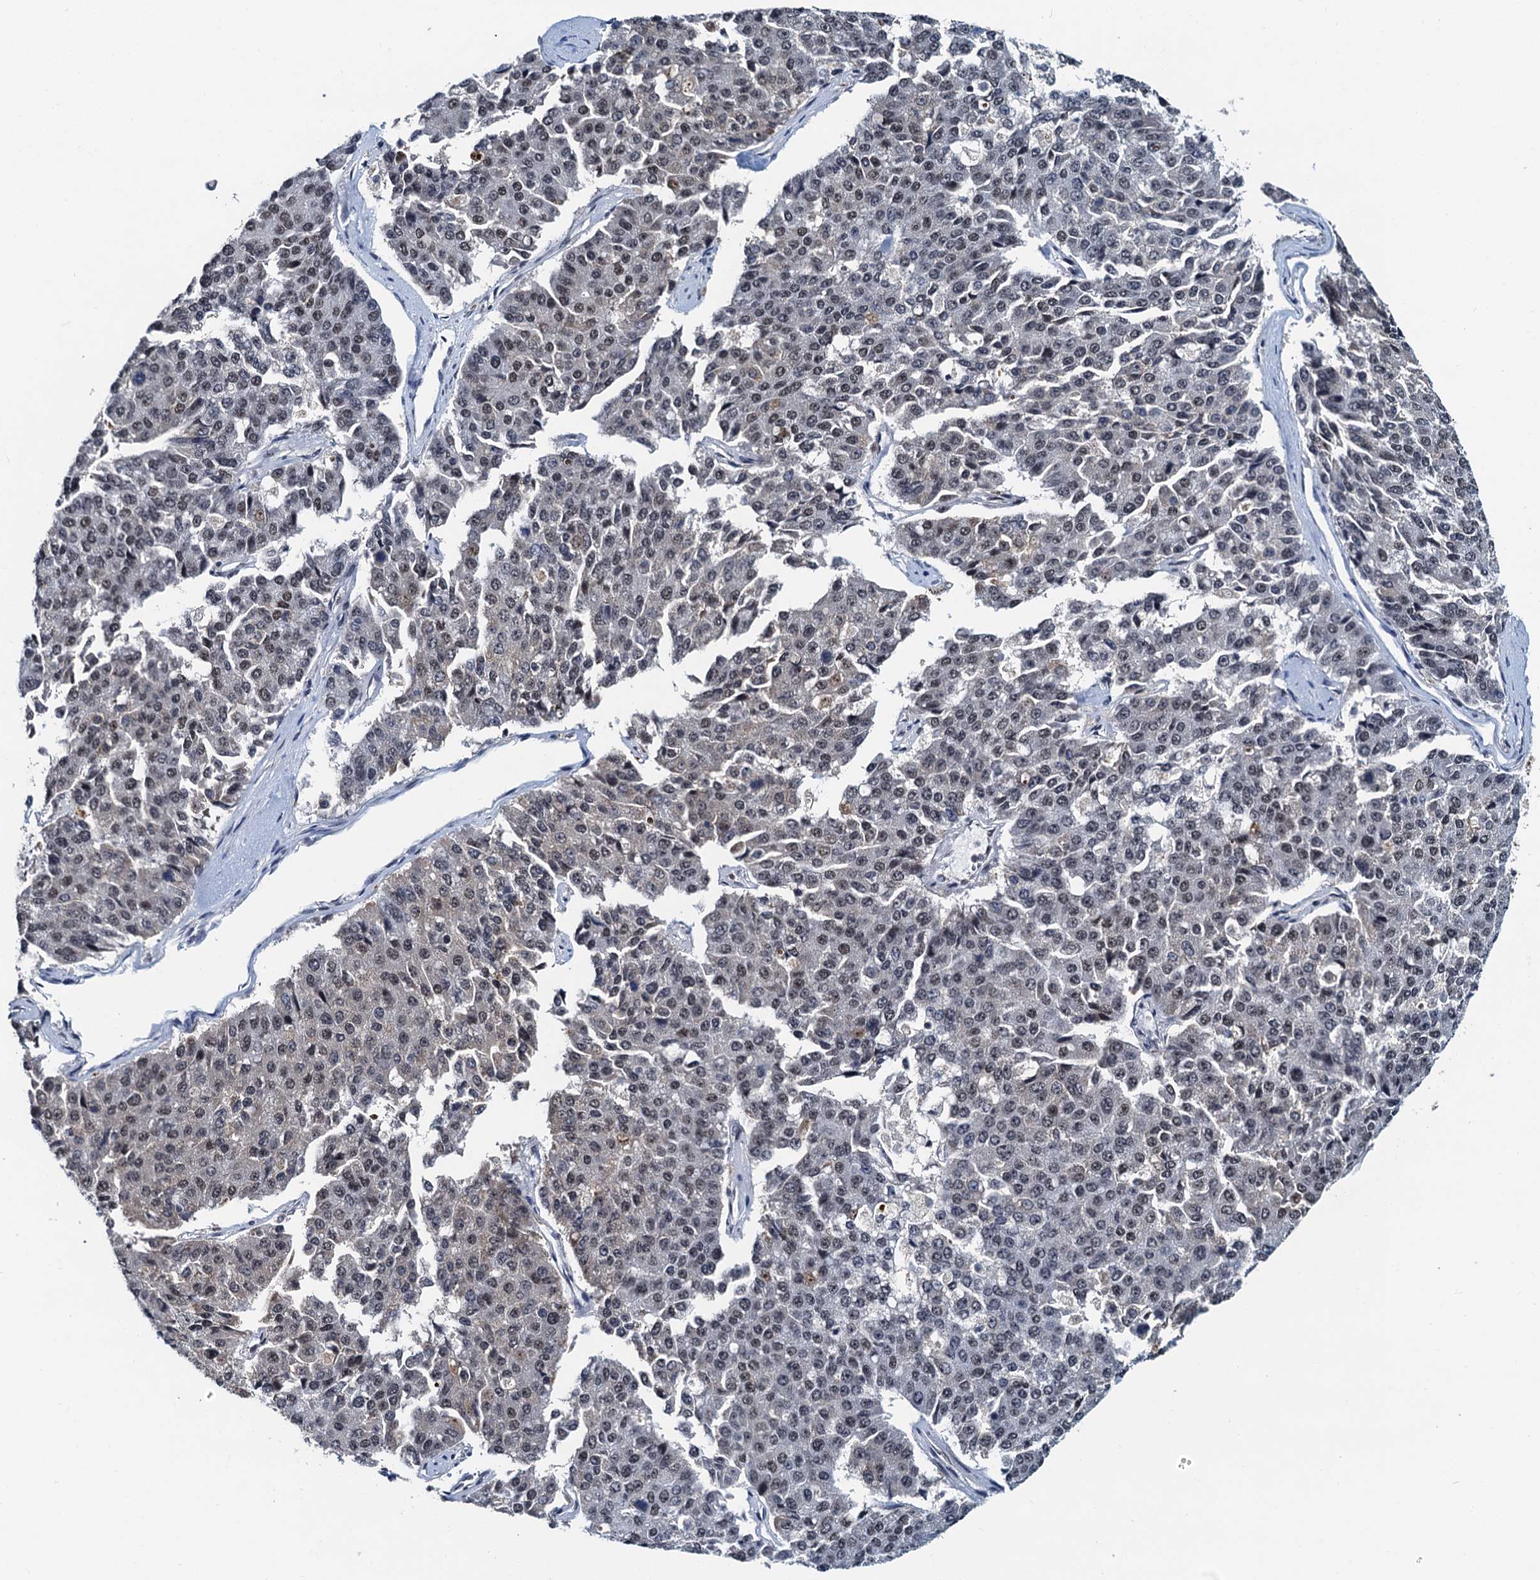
{"staining": {"intensity": "weak", "quantity": ">75%", "location": "nuclear"}, "tissue": "pancreatic cancer", "cell_type": "Tumor cells", "image_type": "cancer", "snomed": [{"axis": "morphology", "description": "Adenocarcinoma, NOS"}, {"axis": "topography", "description": "Pancreas"}], "caption": "Human pancreatic adenocarcinoma stained with a protein marker displays weak staining in tumor cells.", "gene": "SNRPD1", "patient": {"sex": "male", "age": 50}}